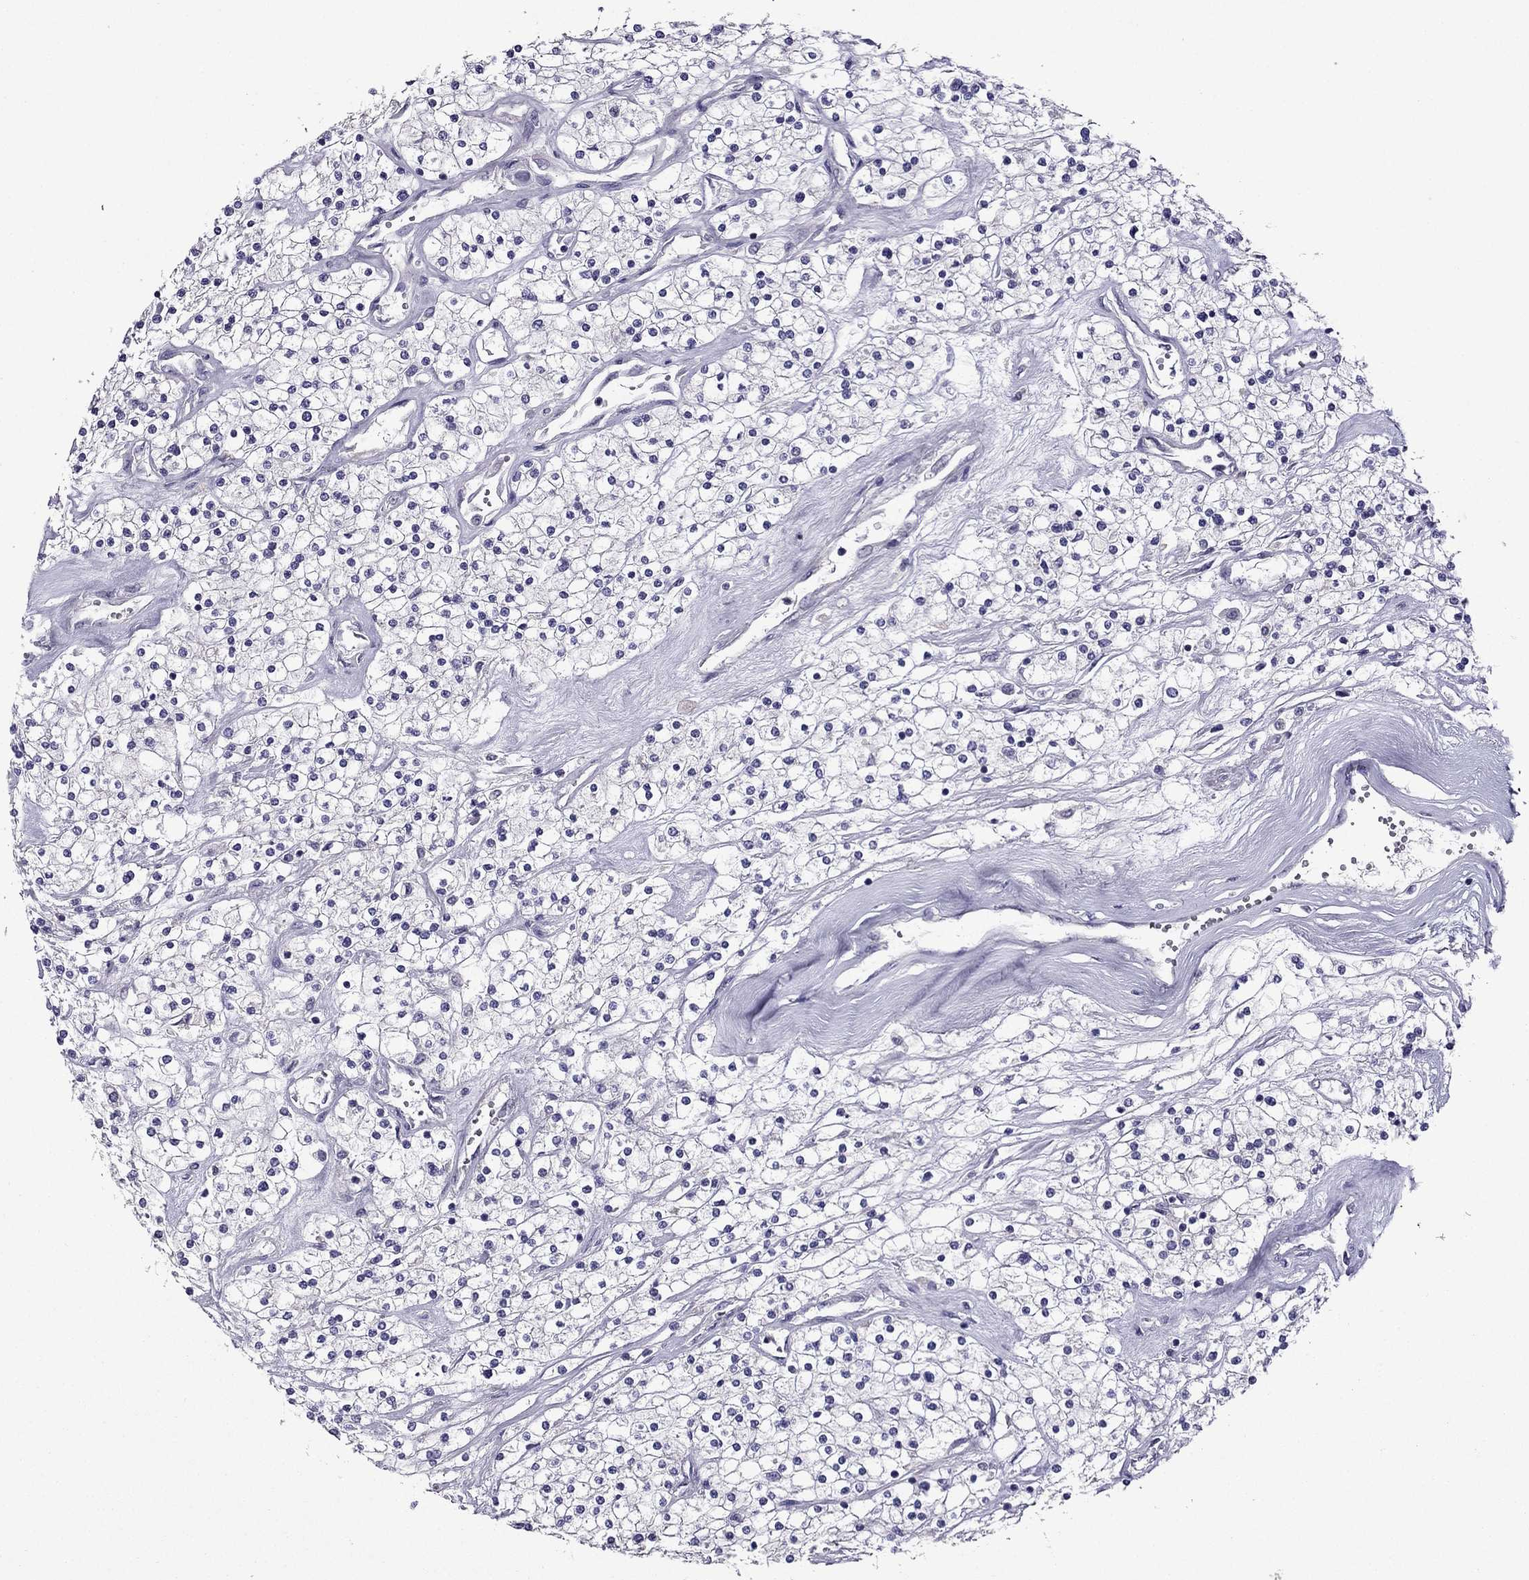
{"staining": {"intensity": "negative", "quantity": "none", "location": "none"}, "tissue": "renal cancer", "cell_type": "Tumor cells", "image_type": "cancer", "snomed": [{"axis": "morphology", "description": "Adenocarcinoma, NOS"}, {"axis": "topography", "description": "Kidney"}], "caption": "DAB (3,3'-diaminobenzidine) immunohistochemical staining of human renal adenocarcinoma demonstrates no significant positivity in tumor cells.", "gene": "CDK5", "patient": {"sex": "male", "age": 80}}